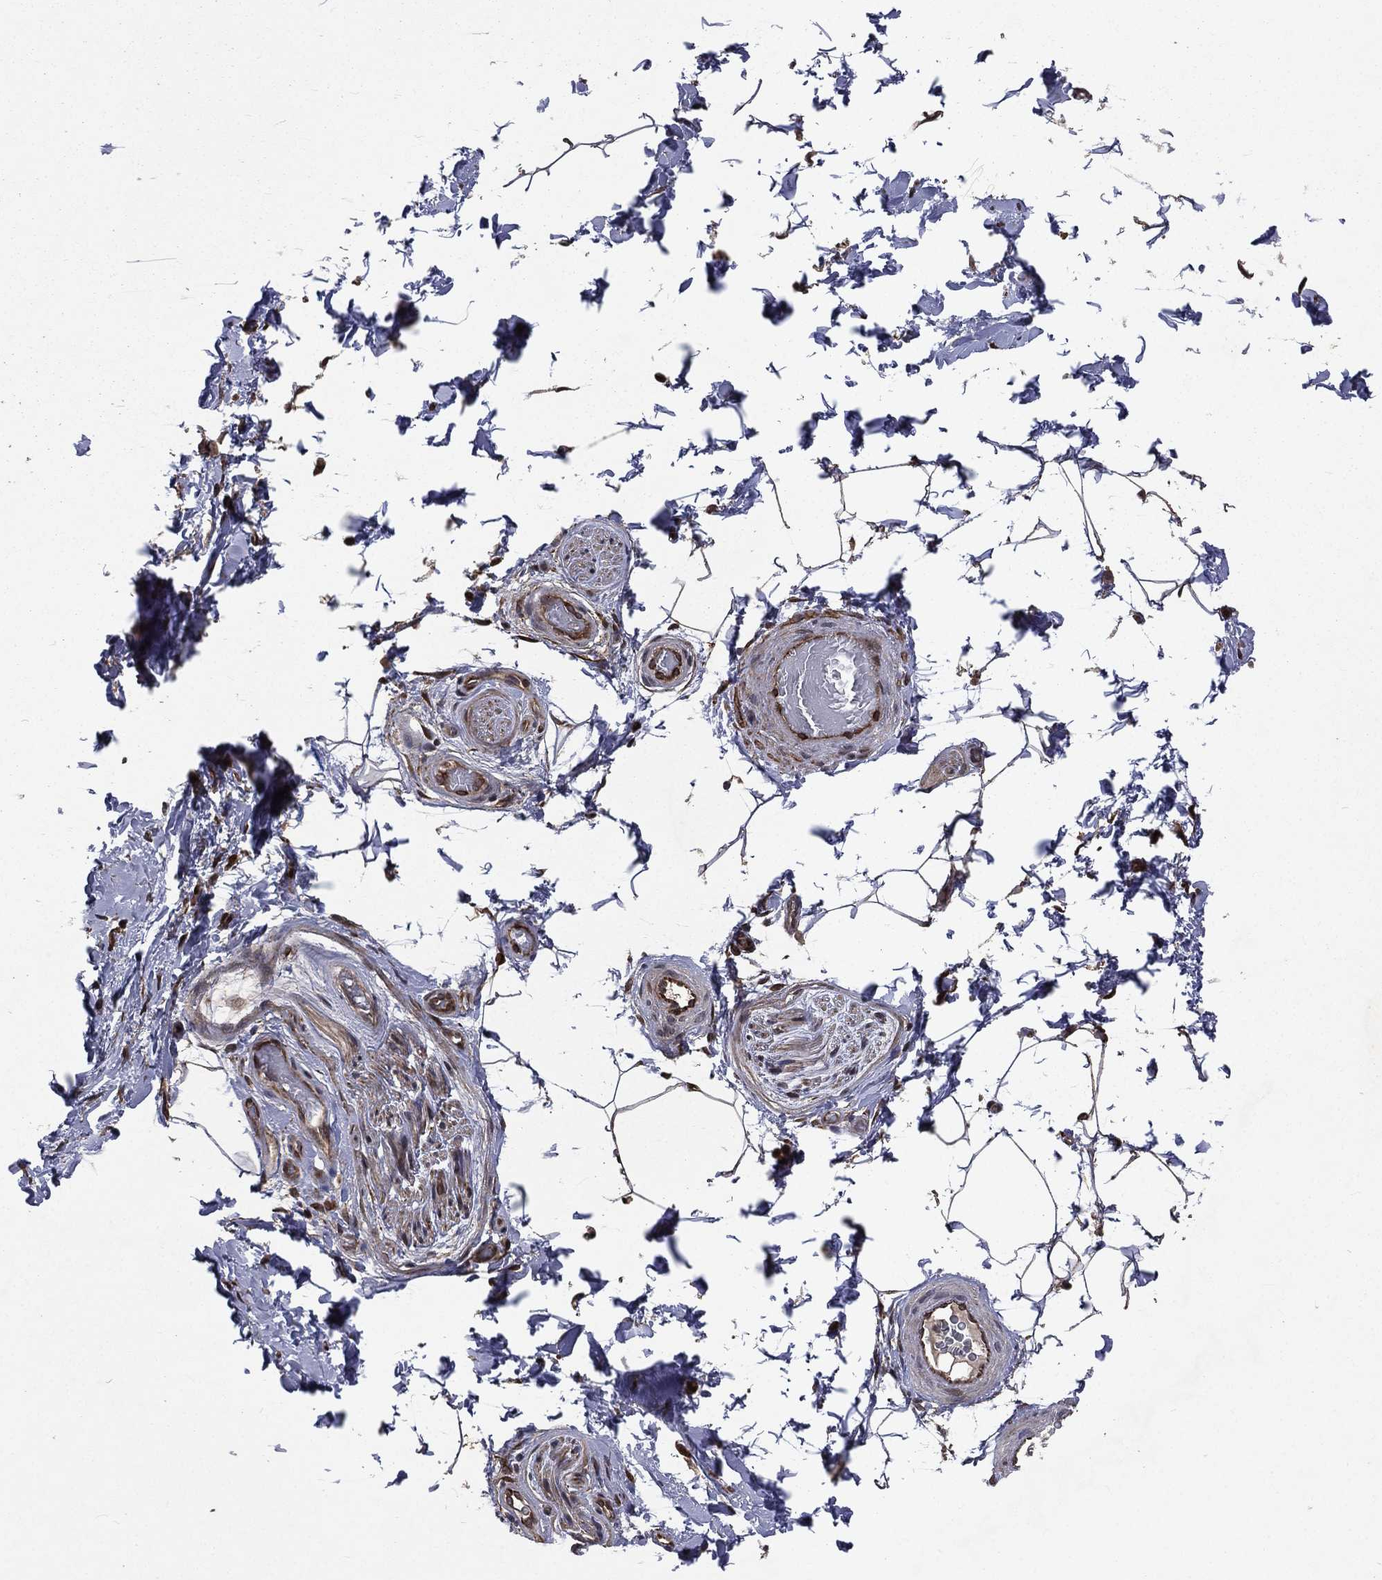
{"staining": {"intensity": "moderate", "quantity": ">75%", "location": "cytoplasmic/membranous"}, "tissue": "soft tissue", "cell_type": "Chondrocytes", "image_type": "normal", "snomed": [{"axis": "morphology", "description": "Normal tissue, NOS"}, {"axis": "topography", "description": "Soft tissue"}, {"axis": "topography", "description": "Vascular tissue"}], "caption": "Protein analysis of benign soft tissue shows moderate cytoplasmic/membranous expression in about >75% of chondrocytes.", "gene": "LENG8", "patient": {"sex": "male", "age": 41}}